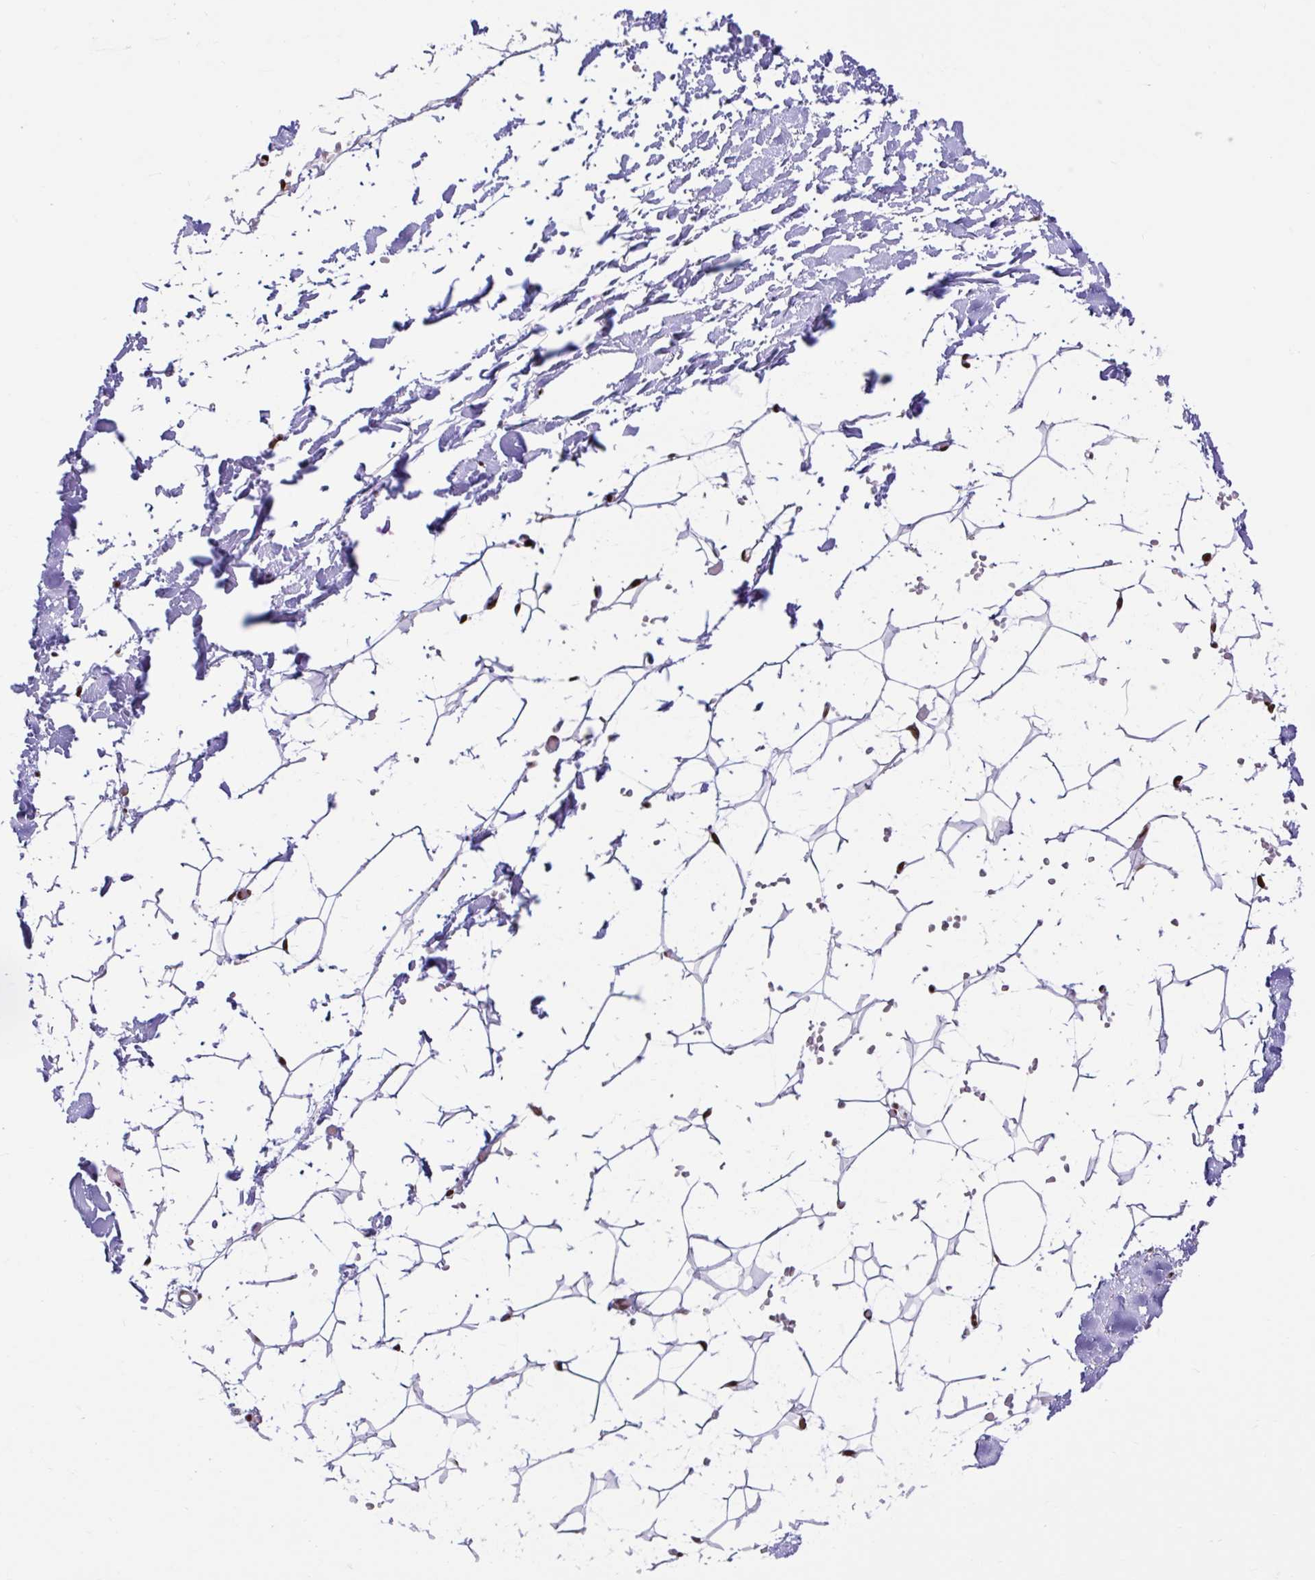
{"staining": {"intensity": "moderate", "quantity": "25%-75%", "location": "nuclear"}, "tissue": "adipose tissue", "cell_type": "Adipocytes", "image_type": "normal", "snomed": [{"axis": "morphology", "description": "Normal tissue, NOS"}, {"axis": "topography", "description": "Skin"}, {"axis": "topography", "description": "Peripheral nerve tissue"}], "caption": "Adipose tissue was stained to show a protein in brown. There is medium levels of moderate nuclear expression in approximately 25%-75% of adipocytes. Nuclei are stained in blue.", "gene": "ABCA9", "patient": {"sex": "female", "age": 56}}